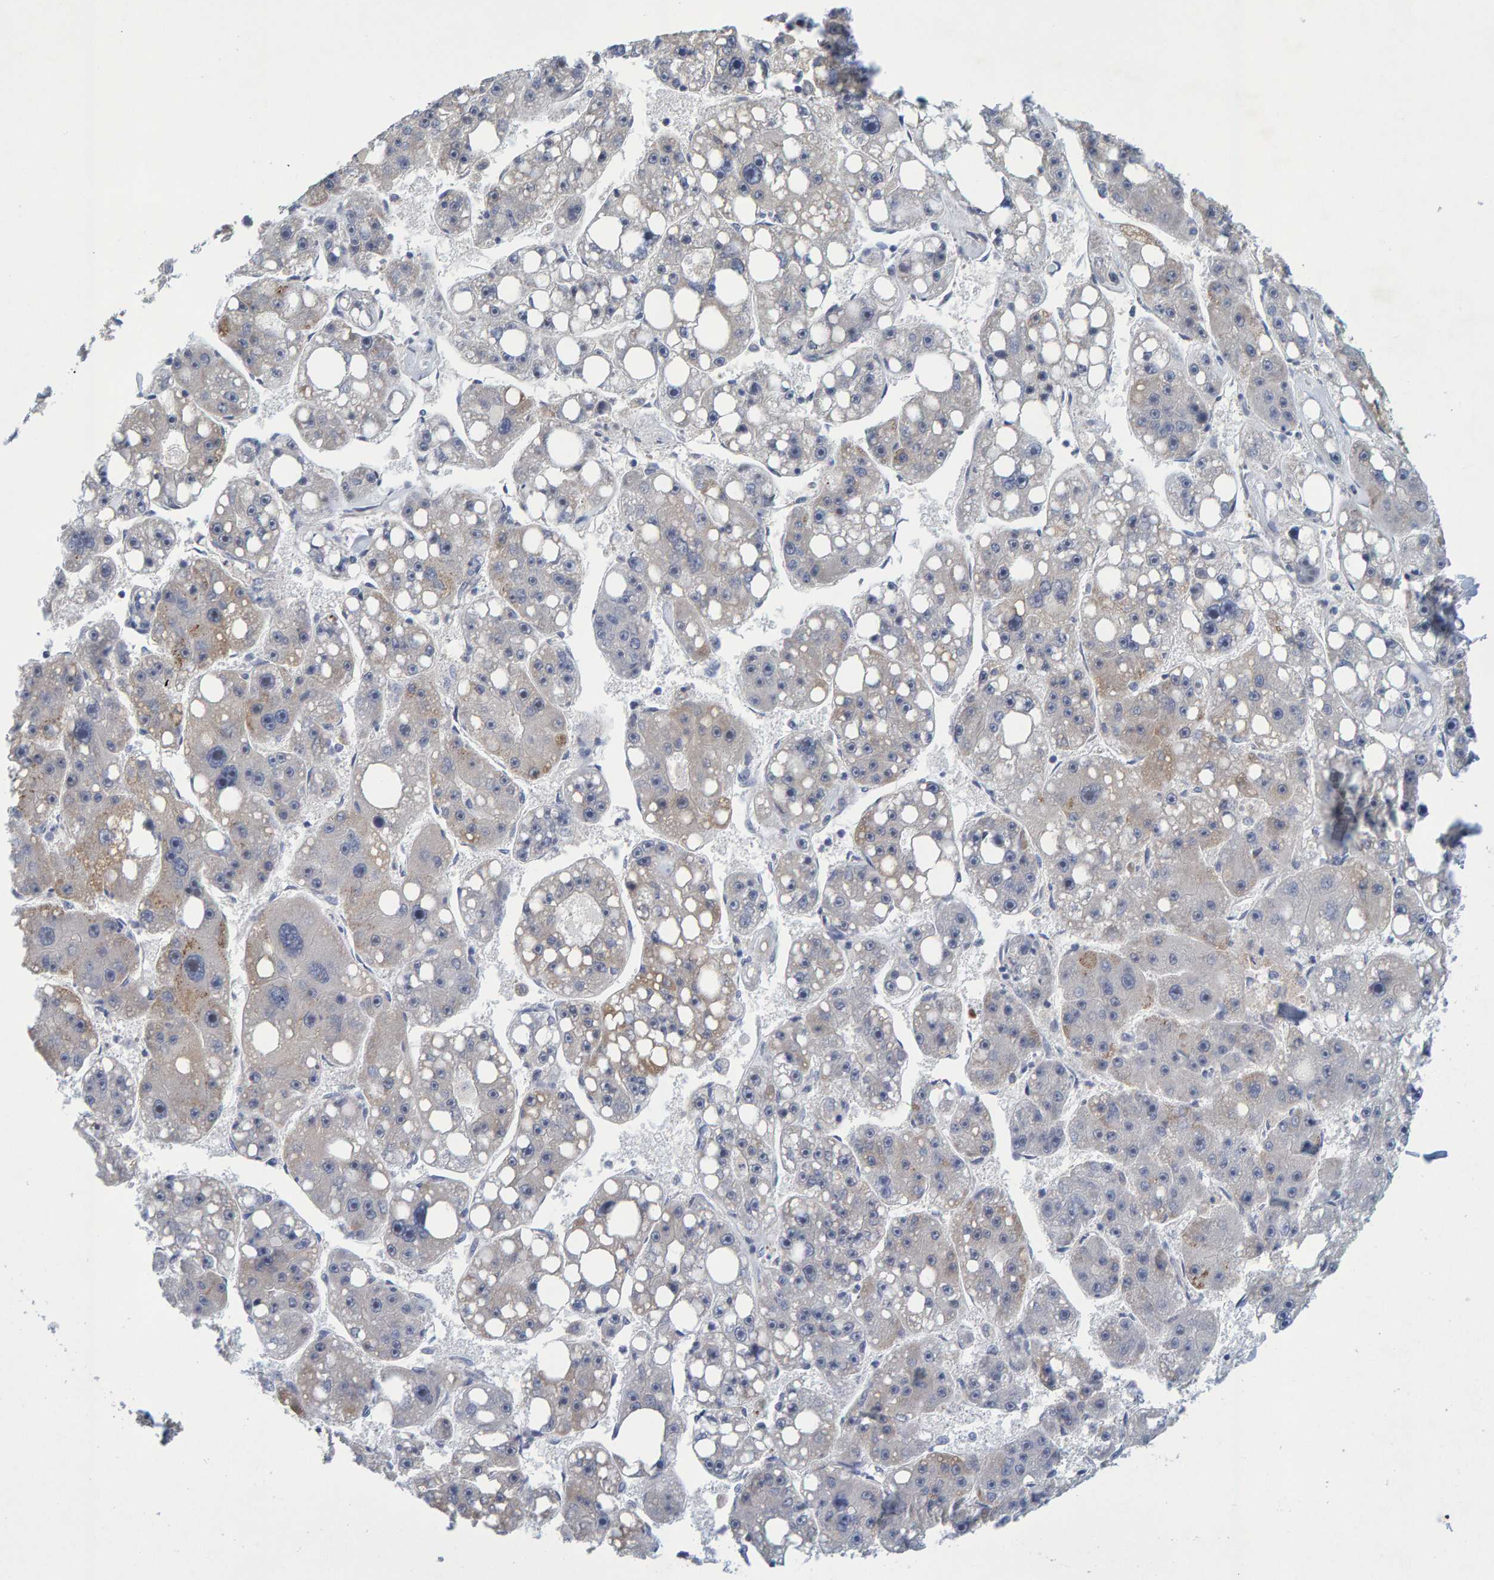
{"staining": {"intensity": "moderate", "quantity": "25%-75%", "location": "cytoplasmic/membranous"}, "tissue": "liver cancer", "cell_type": "Tumor cells", "image_type": "cancer", "snomed": [{"axis": "morphology", "description": "Carcinoma, Hepatocellular, NOS"}, {"axis": "topography", "description": "Liver"}], "caption": "This histopathology image shows IHC staining of human hepatocellular carcinoma (liver), with medium moderate cytoplasmic/membranous positivity in about 25%-75% of tumor cells.", "gene": "ZNF77", "patient": {"sex": "female", "age": 61}}